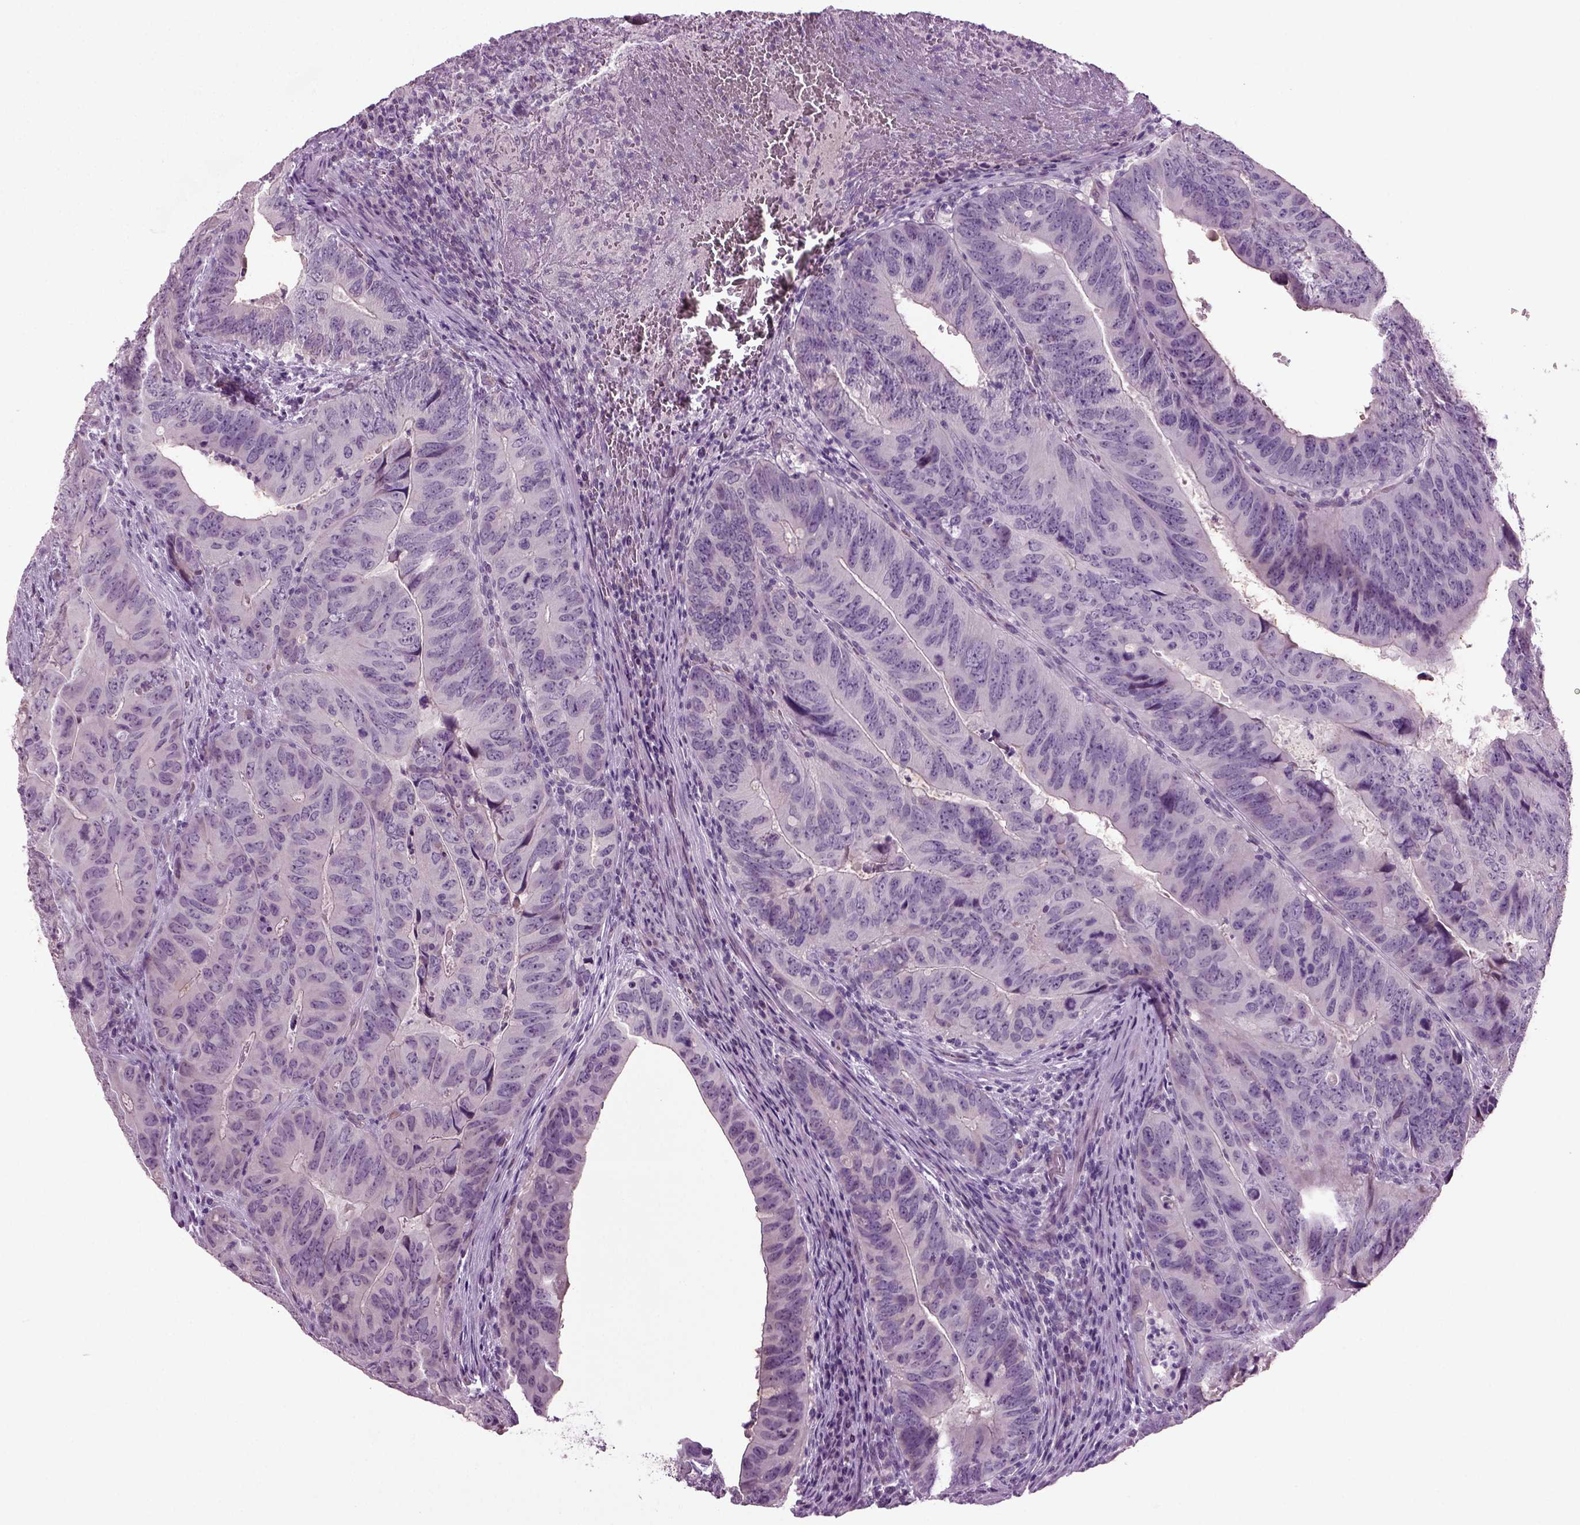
{"staining": {"intensity": "negative", "quantity": "none", "location": "none"}, "tissue": "colorectal cancer", "cell_type": "Tumor cells", "image_type": "cancer", "snomed": [{"axis": "morphology", "description": "Adenocarcinoma, NOS"}, {"axis": "topography", "description": "Colon"}], "caption": "There is no significant staining in tumor cells of colorectal adenocarcinoma.", "gene": "COL9A2", "patient": {"sex": "male", "age": 79}}